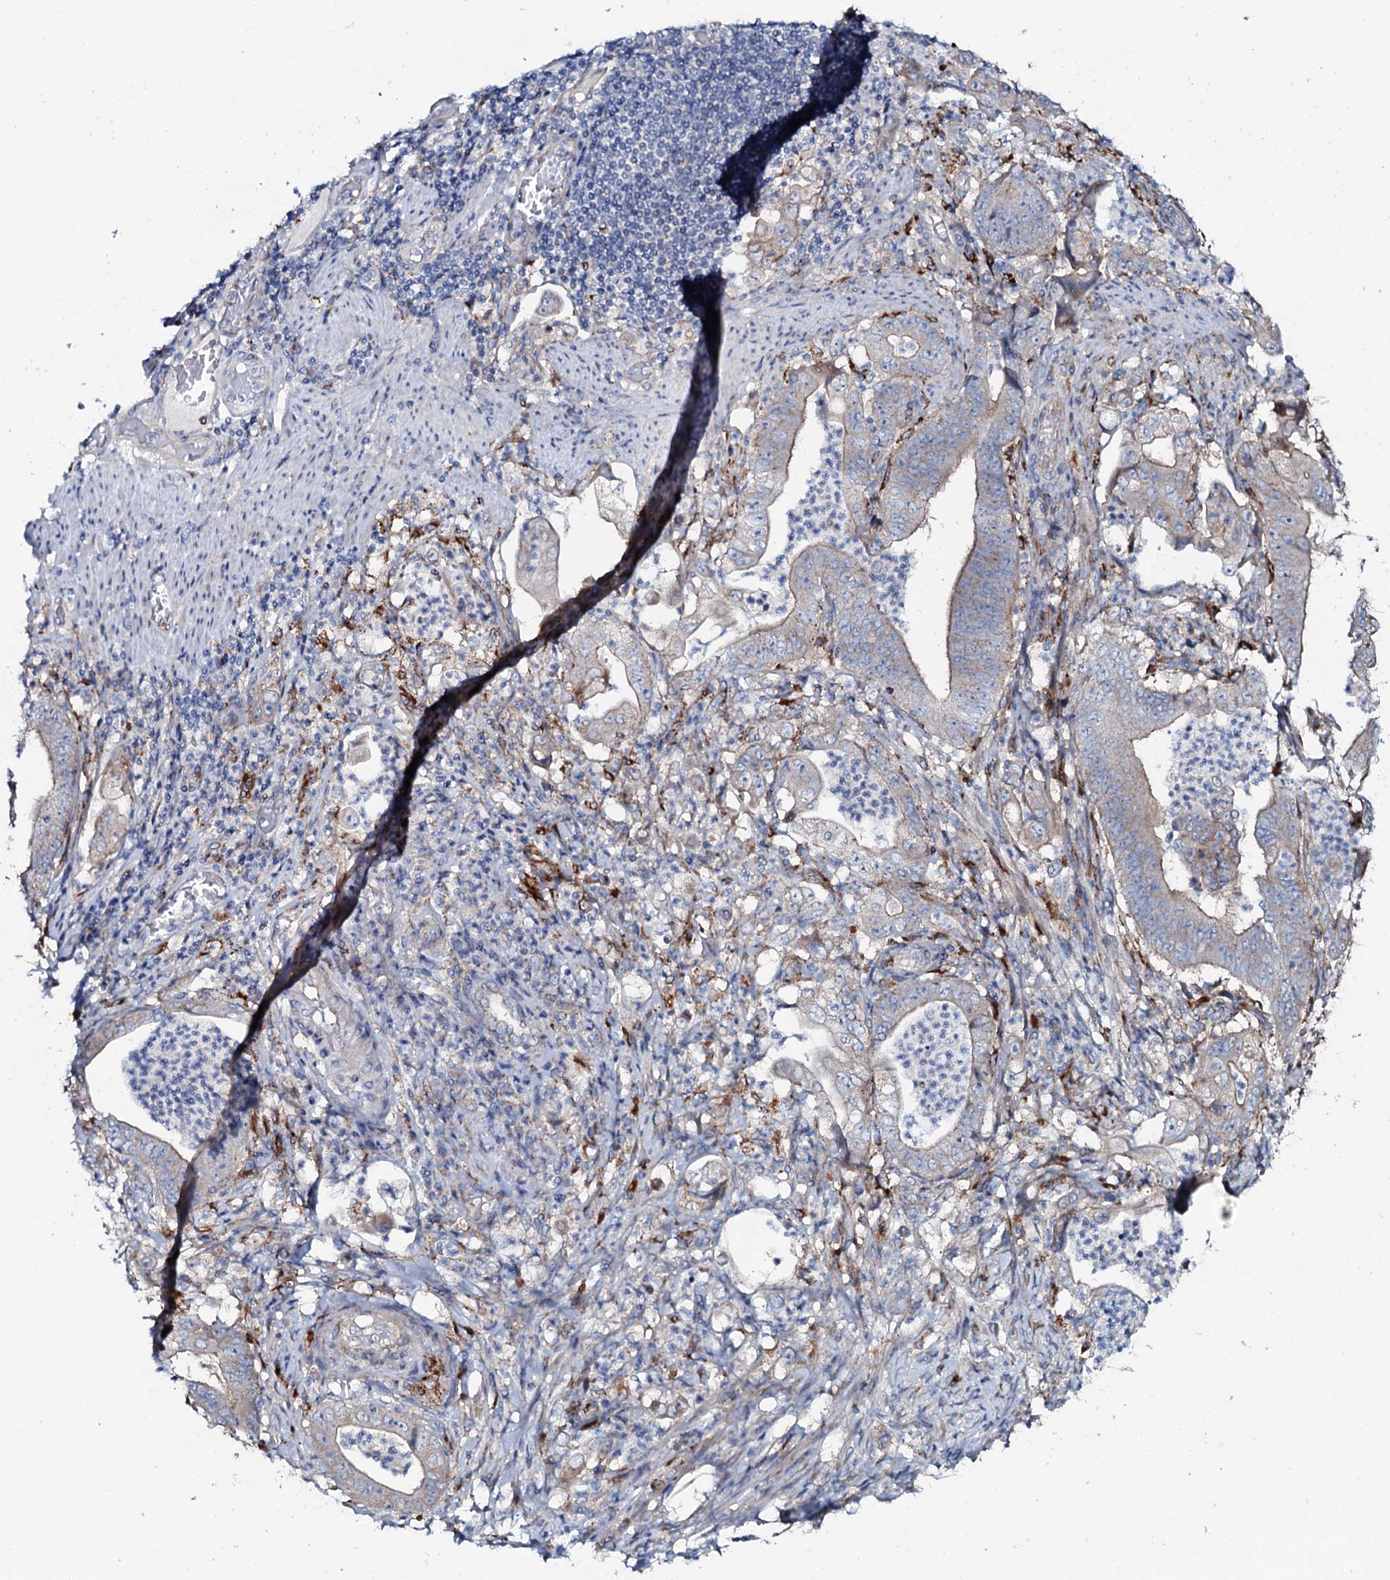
{"staining": {"intensity": "moderate", "quantity": "25%-75%", "location": "cytoplasmic/membranous"}, "tissue": "stomach cancer", "cell_type": "Tumor cells", "image_type": "cancer", "snomed": [{"axis": "morphology", "description": "Adenocarcinoma, NOS"}, {"axis": "topography", "description": "Stomach"}], "caption": "Human stomach adenocarcinoma stained with a protein marker displays moderate staining in tumor cells.", "gene": "P2RX4", "patient": {"sex": "female", "age": 73}}